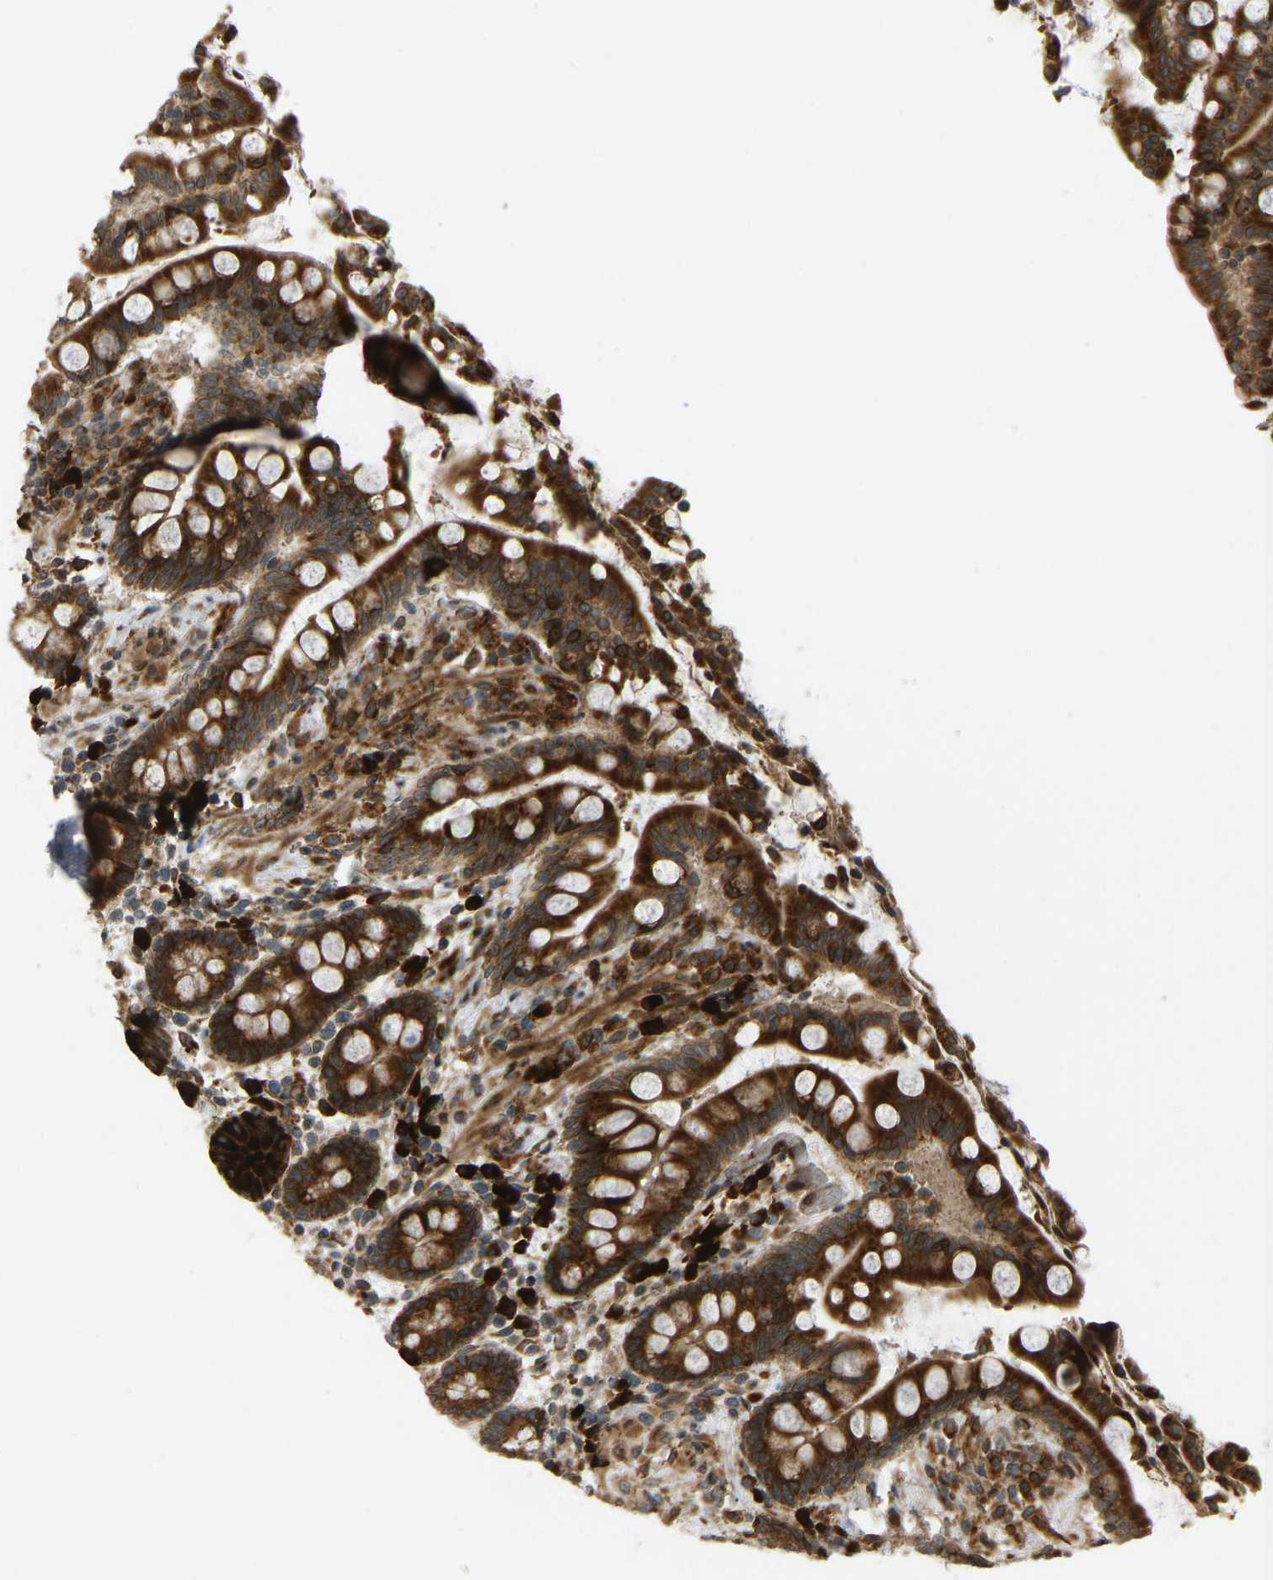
{"staining": {"intensity": "moderate", "quantity": ">75%", "location": "cytoplasmic/membranous"}, "tissue": "colon", "cell_type": "Endothelial cells", "image_type": "normal", "snomed": [{"axis": "morphology", "description": "Normal tissue, NOS"}, {"axis": "topography", "description": "Colon"}], "caption": "A photomicrograph showing moderate cytoplasmic/membranous positivity in approximately >75% of endothelial cells in normal colon, as visualized by brown immunohistochemical staining.", "gene": "RPN2", "patient": {"sex": "male", "age": 73}}